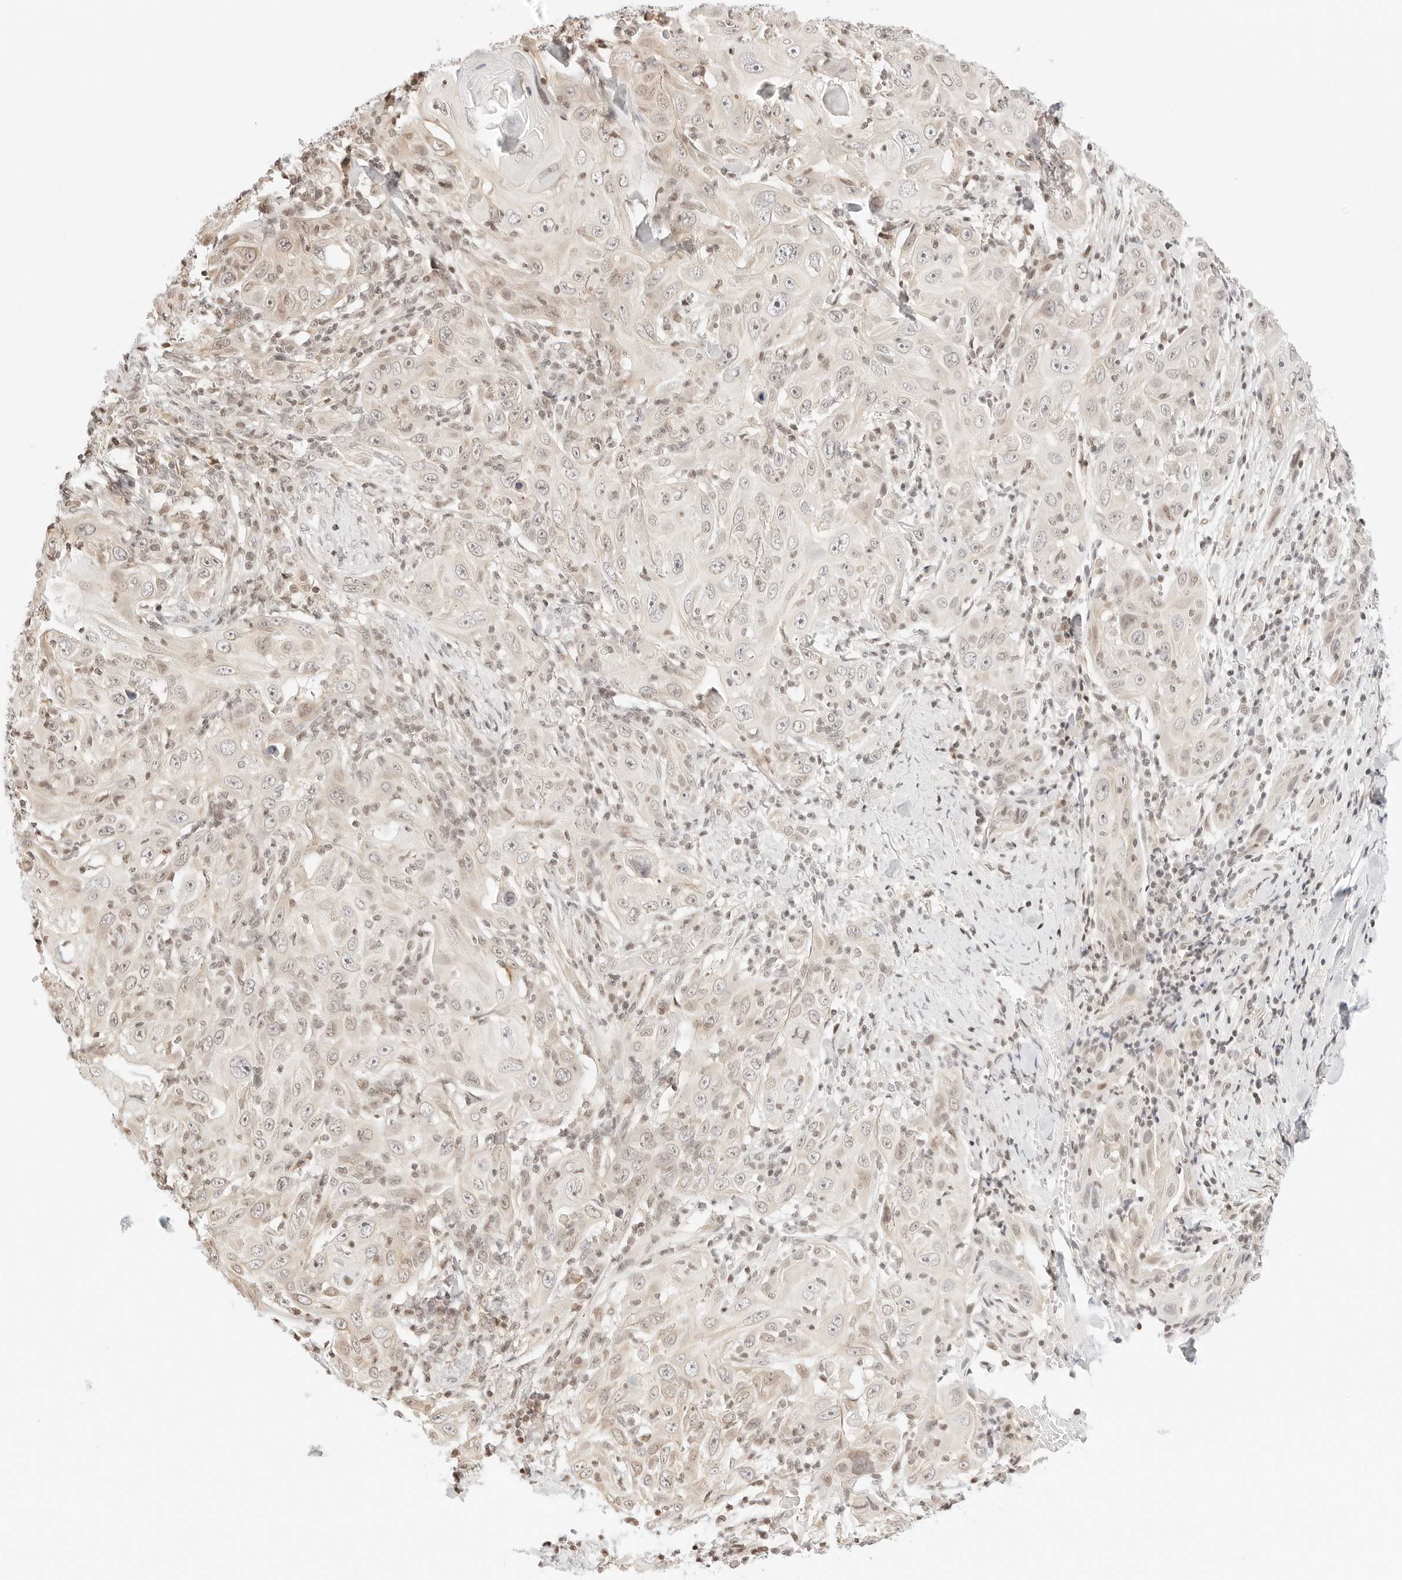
{"staining": {"intensity": "negative", "quantity": "none", "location": "none"}, "tissue": "skin cancer", "cell_type": "Tumor cells", "image_type": "cancer", "snomed": [{"axis": "morphology", "description": "Squamous cell carcinoma, NOS"}, {"axis": "topography", "description": "Skin"}], "caption": "A photomicrograph of human skin cancer is negative for staining in tumor cells.", "gene": "RPS6KL1", "patient": {"sex": "female", "age": 88}}